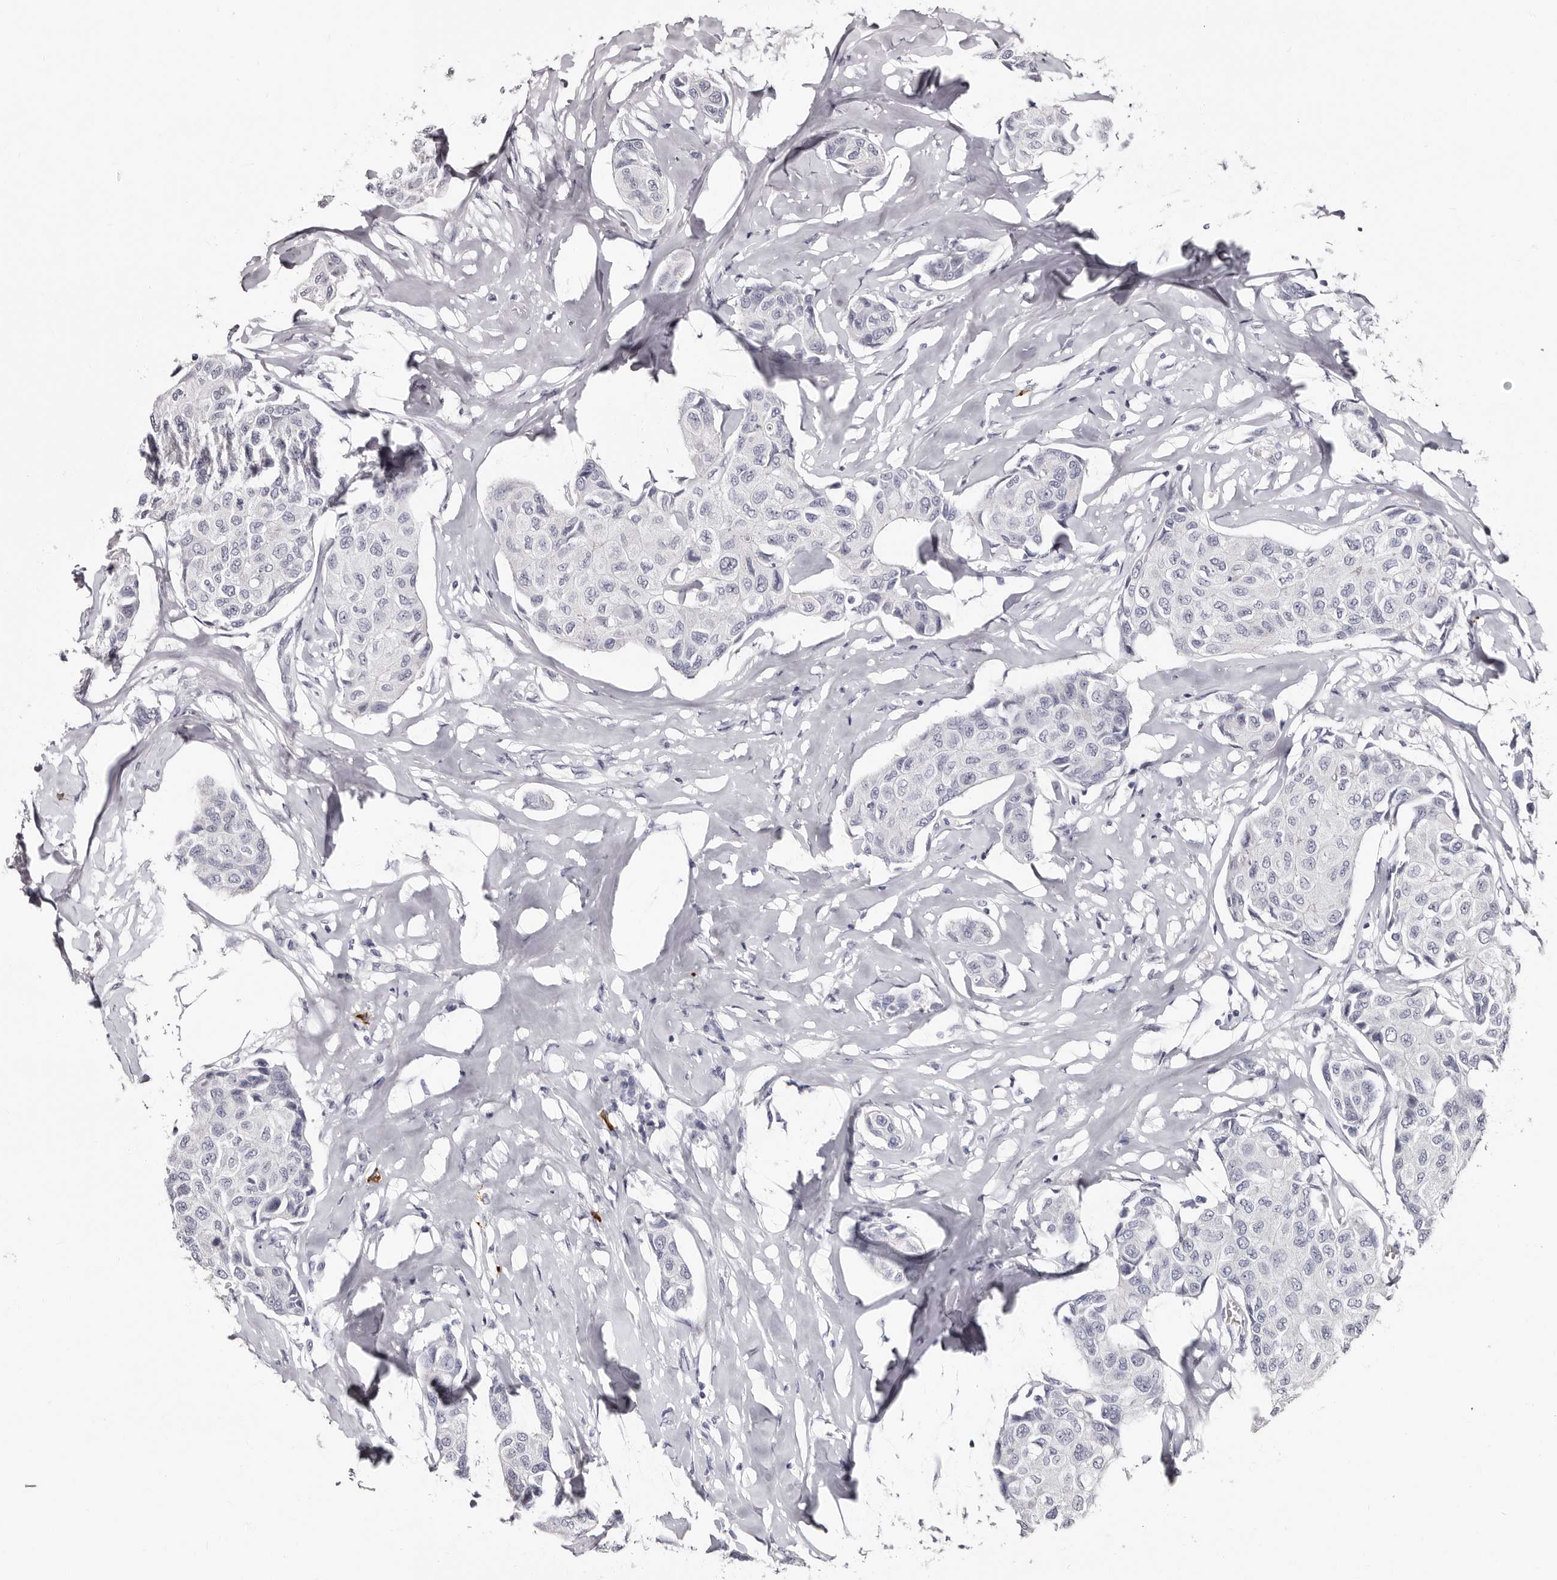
{"staining": {"intensity": "negative", "quantity": "none", "location": "none"}, "tissue": "breast cancer", "cell_type": "Tumor cells", "image_type": "cancer", "snomed": [{"axis": "morphology", "description": "Duct carcinoma"}, {"axis": "topography", "description": "Breast"}], "caption": "The micrograph displays no significant positivity in tumor cells of breast cancer. Nuclei are stained in blue.", "gene": "TBC1D22B", "patient": {"sex": "female", "age": 80}}